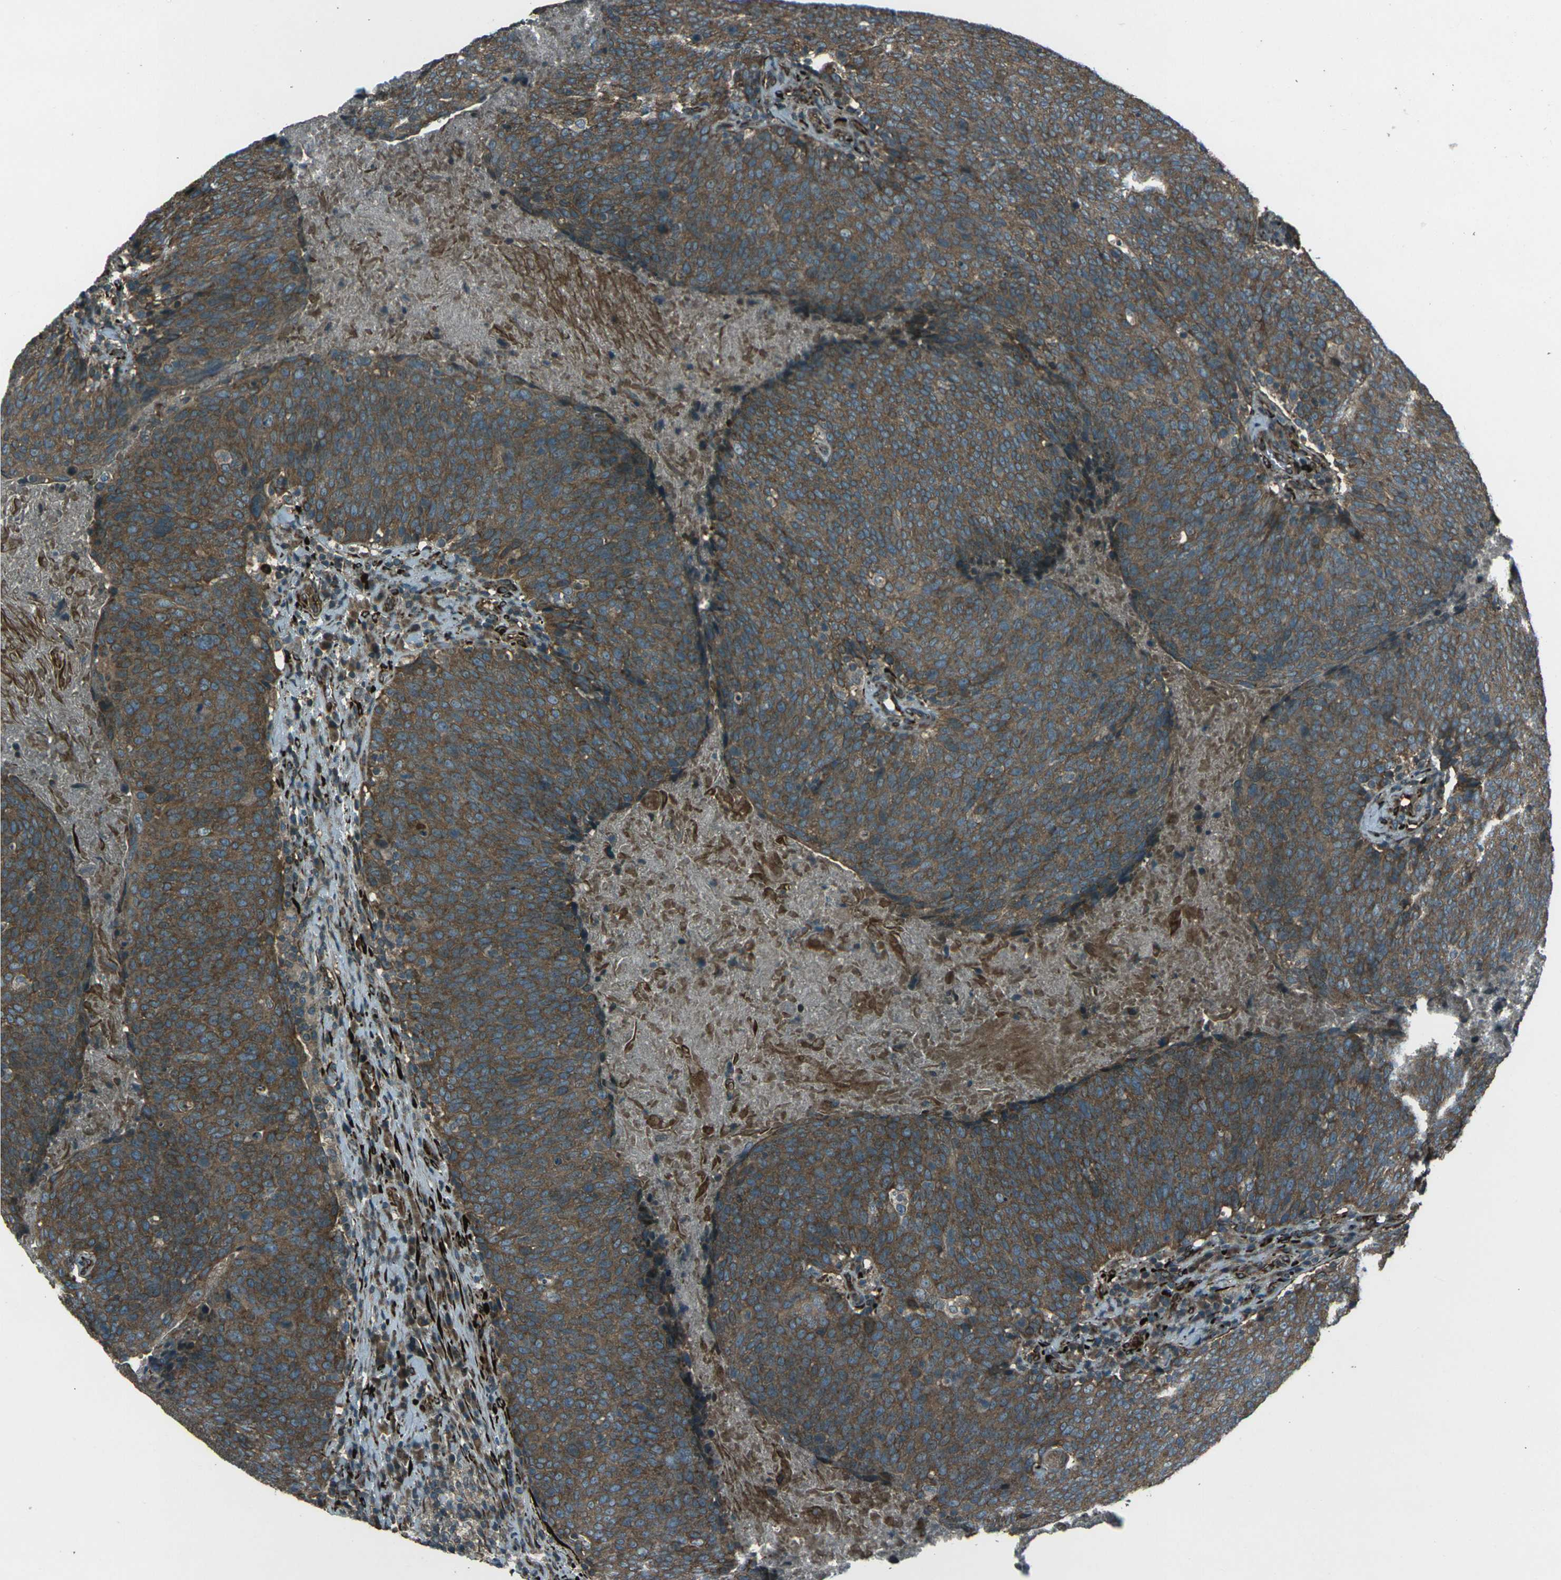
{"staining": {"intensity": "moderate", "quantity": ">75%", "location": "cytoplasmic/membranous"}, "tissue": "head and neck cancer", "cell_type": "Tumor cells", "image_type": "cancer", "snomed": [{"axis": "morphology", "description": "Squamous cell carcinoma, NOS"}, {"axis": "morphology", "description": "Squamous cell carcinoma, metastatic, NOS"}, {"axis": "topography", "description": "Lymph node"}, {"axis": "topography", "description": "Head-Neck"}], "caption": "Protein expression analysis of head and neck cancer (squamous cell carcinoma) exhibits moderate cytoplasmic/membranous staining in approximately >75% of tumor cells.", "gene": "LSMEM1", "patient": {"sex": "male", "age": 62}}